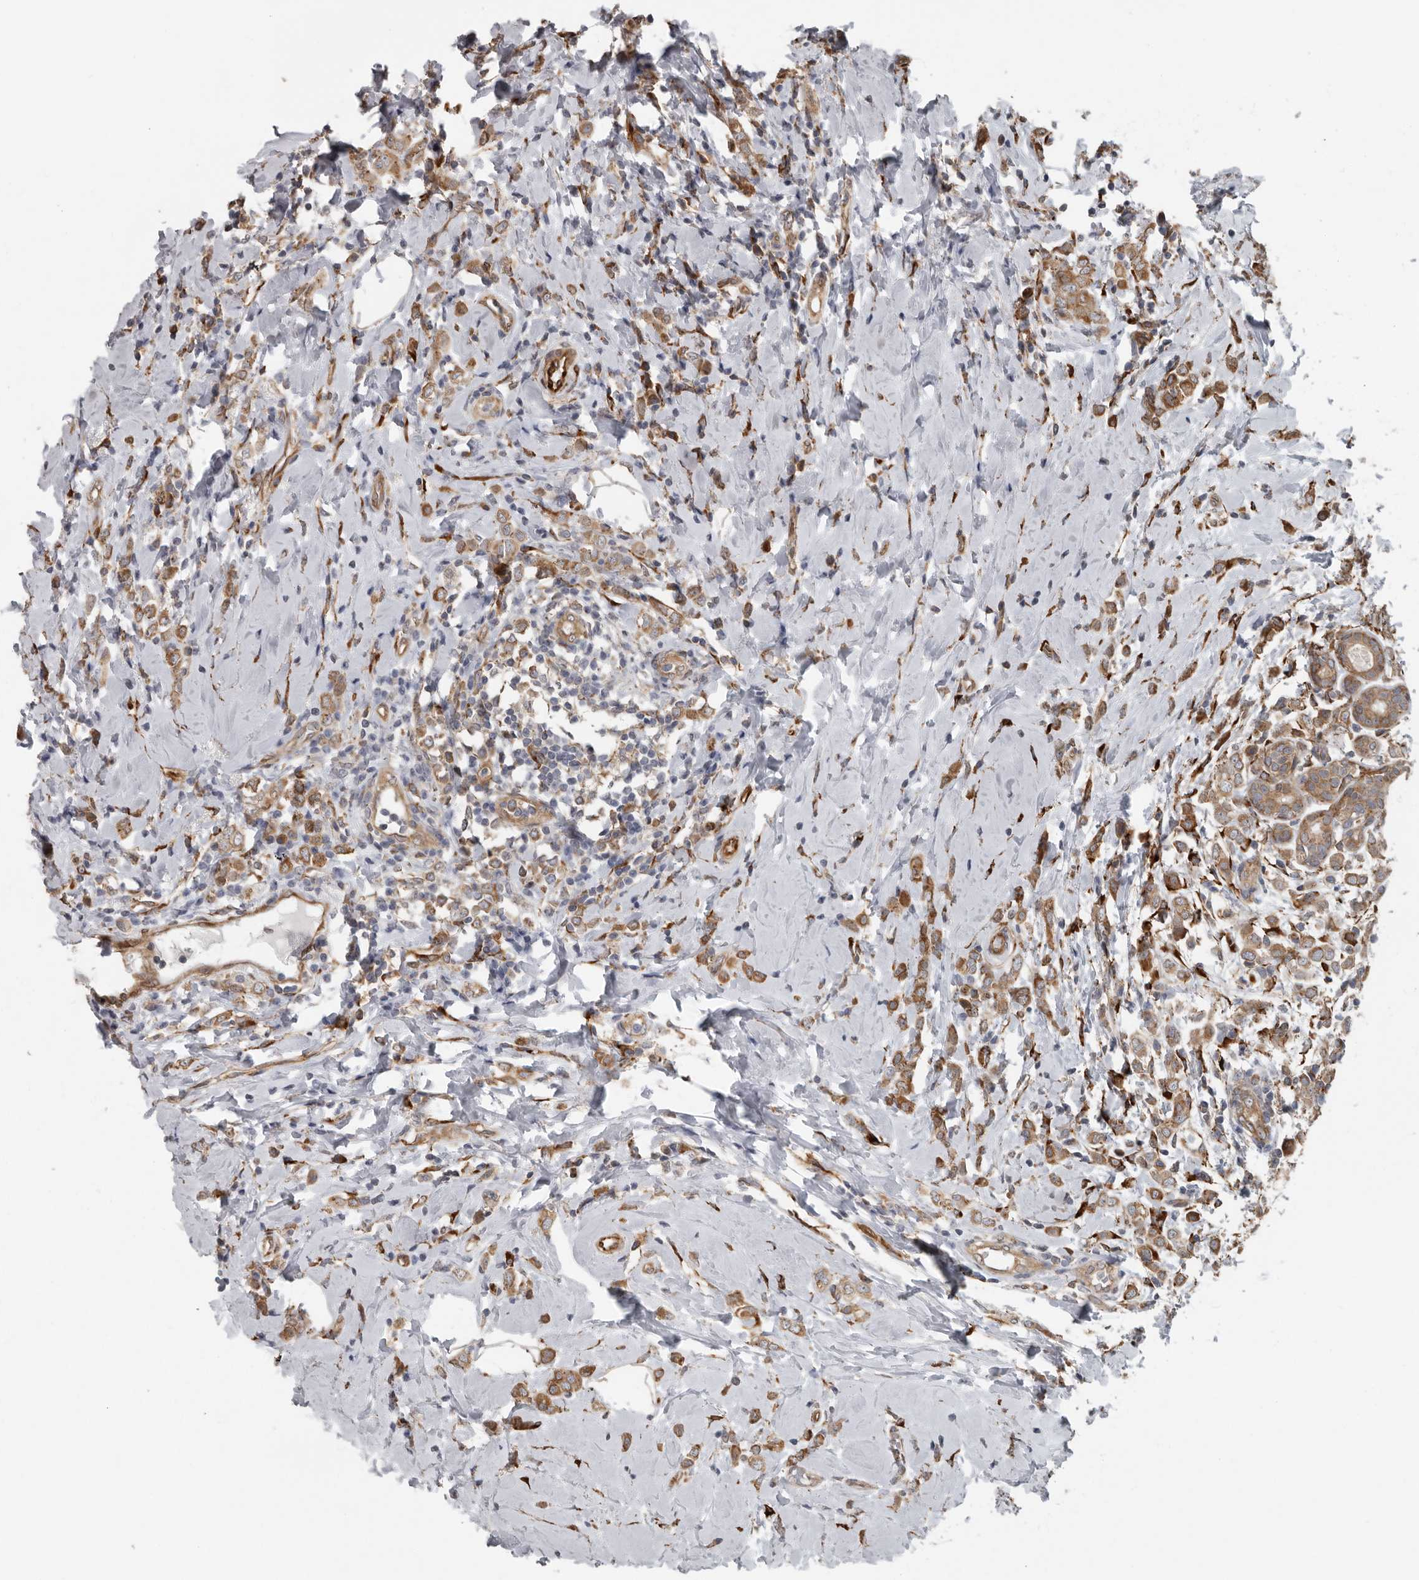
{"staining": {"intensity": "moderate", "quantity": ">75%", "location": "cytoplasmic/membranous"}, "tissue": "breast cancer", "cell_type": "Tumor cells", "image_type": "cancer", "snomed": [{"axis": "morphology", "description": "Lobular carcinoma"}, {"axis": "topography", "description": "Breast"}], "caption": "IHC micrograph of neoplastic tissue: breast cancer stained using immunohistochemistry exhibits medium levels of moderate protein expression localized specifically in the cytoplasmic/membranous of tumor cells, appearing as a cytoplasmic/membranous brown color.", "gene": "CEP350", "patient": {"sex": "female", "age": 47}}